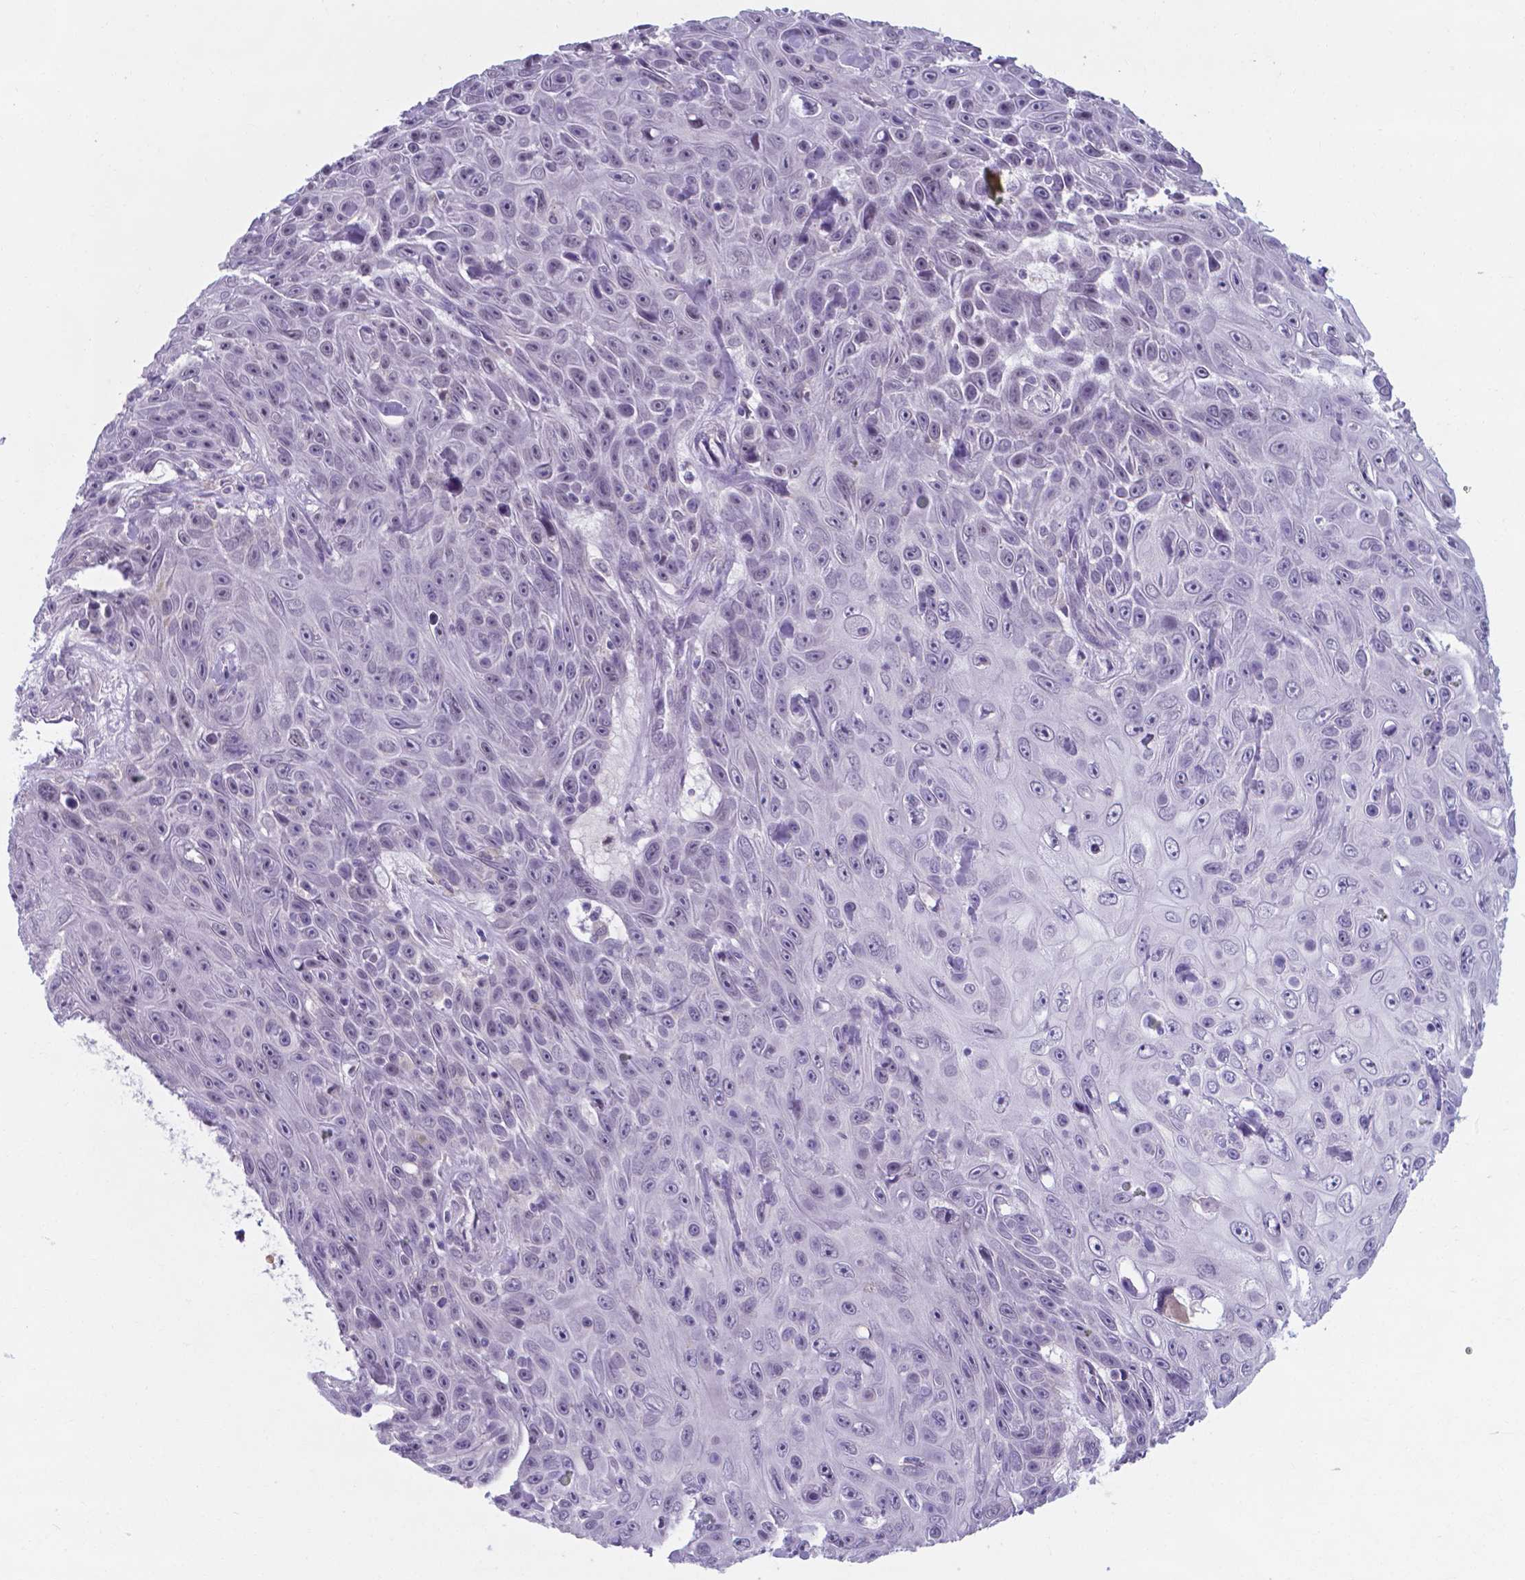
{"staining": {"intensity": "negative", "quantity": "none", "location": "none"}, "tissue": "skin cancer", "cell_type": "Tumor cells", "image_type": "cancer", "snomed": [{"axis": "morphology", "description": "Squamous cell carcinoma, NOS"}, {"axis": "topography", "description": "Skin"}], "caption": "A photomicrograph of human skin cancer is negative for staining in tumor cells.", "gene": "AP5B1", "patient": {"sex": "male", "age": 82}}